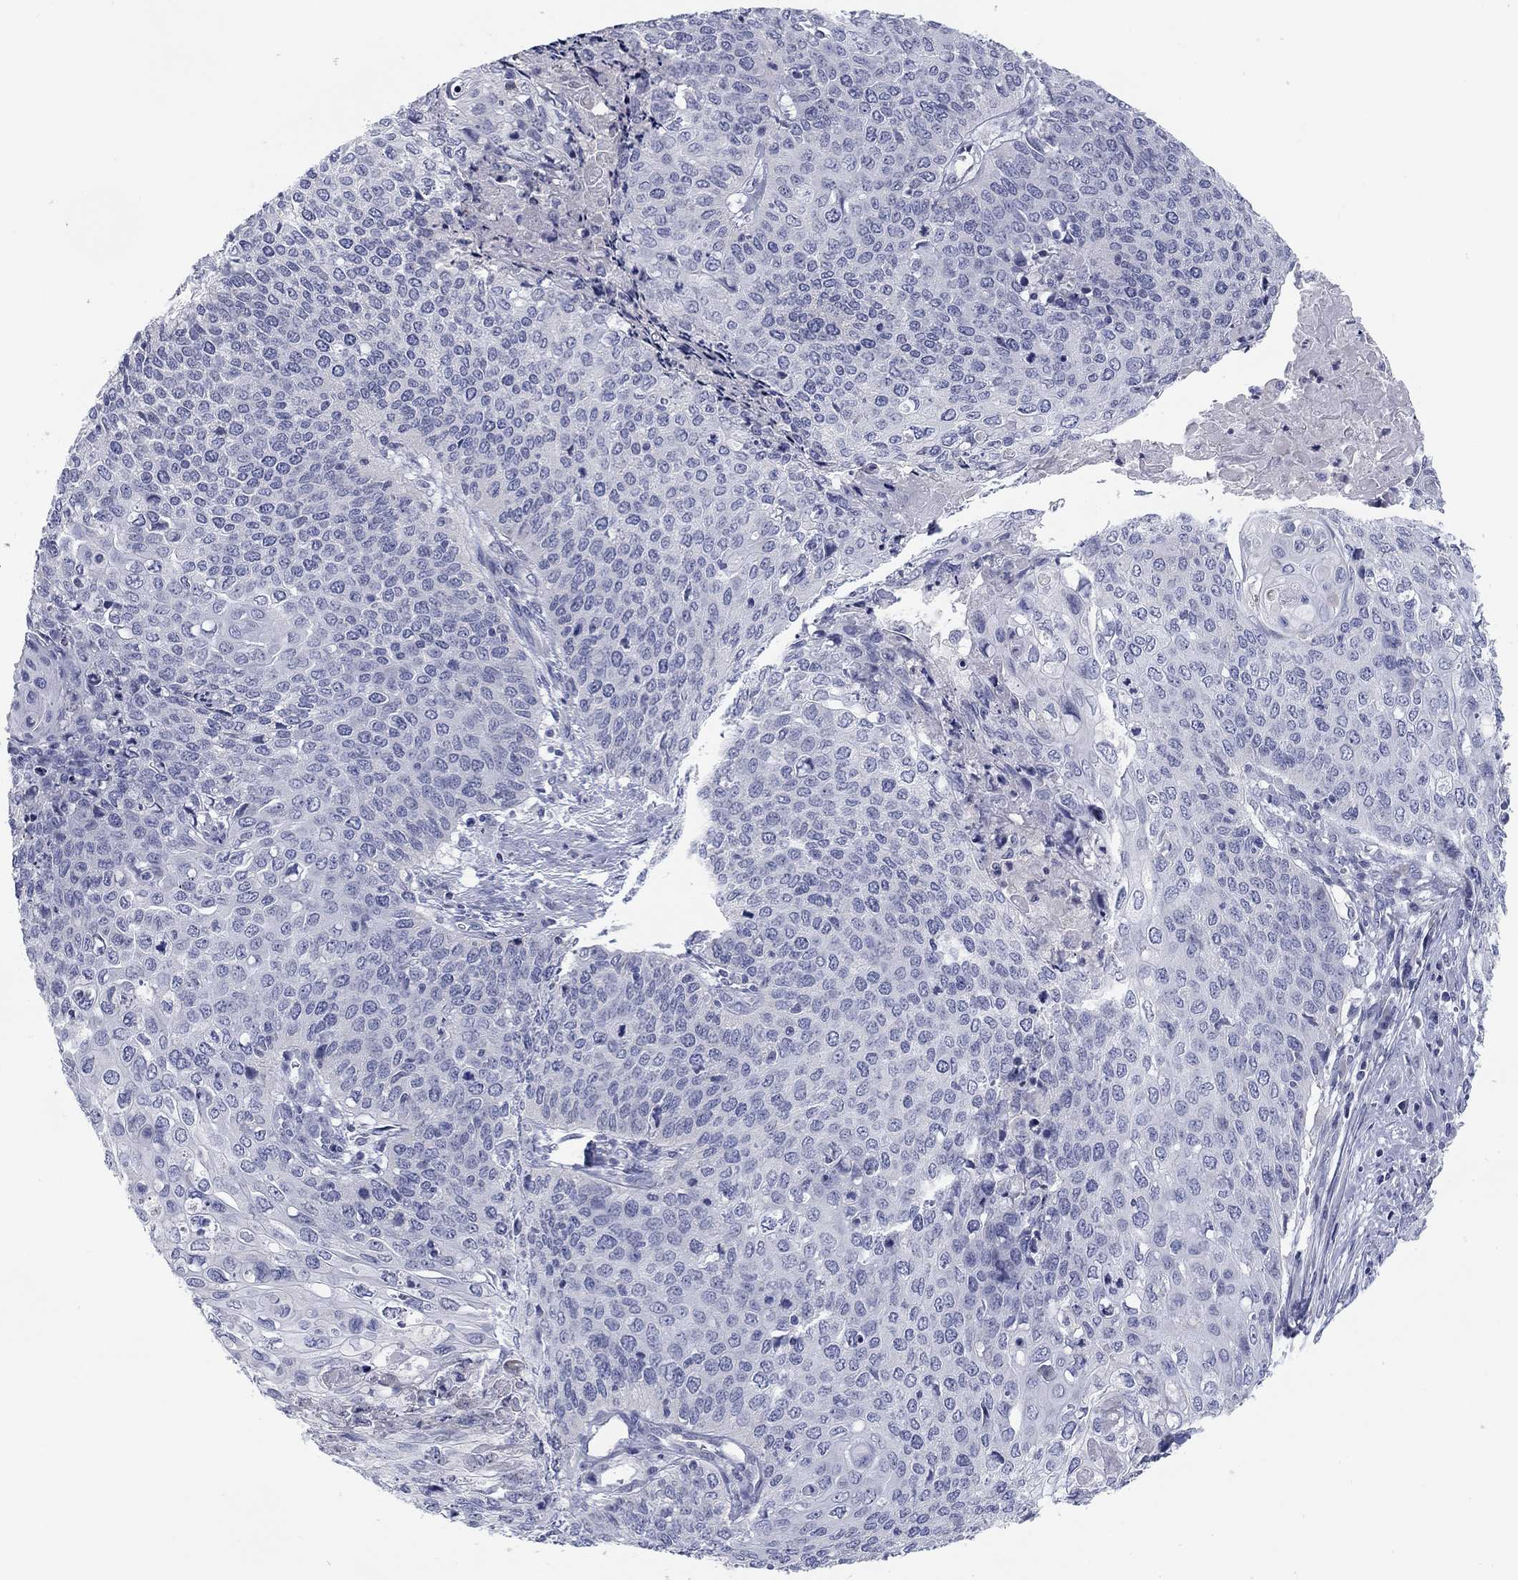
{"staining": {"intensity": "negative", "quantity": "none", "location": "none"}, "tissue": "cervical cancer", "cell_type": "Tumor cells", "image_type": "cancer", "snomed": [{"axis": "morphology", "description": "Squamous cell carcinoma, NOS"}, {"axis": "topography", "description": "Cervix"}], "caption": "The immunohistochemistry (IHC) histopathology image has no significant staining in tumor cells of cervical squamous cell carcinoma tissue.", "gene": "CALB1", "patient": {"sex": "female", "age": 39}}